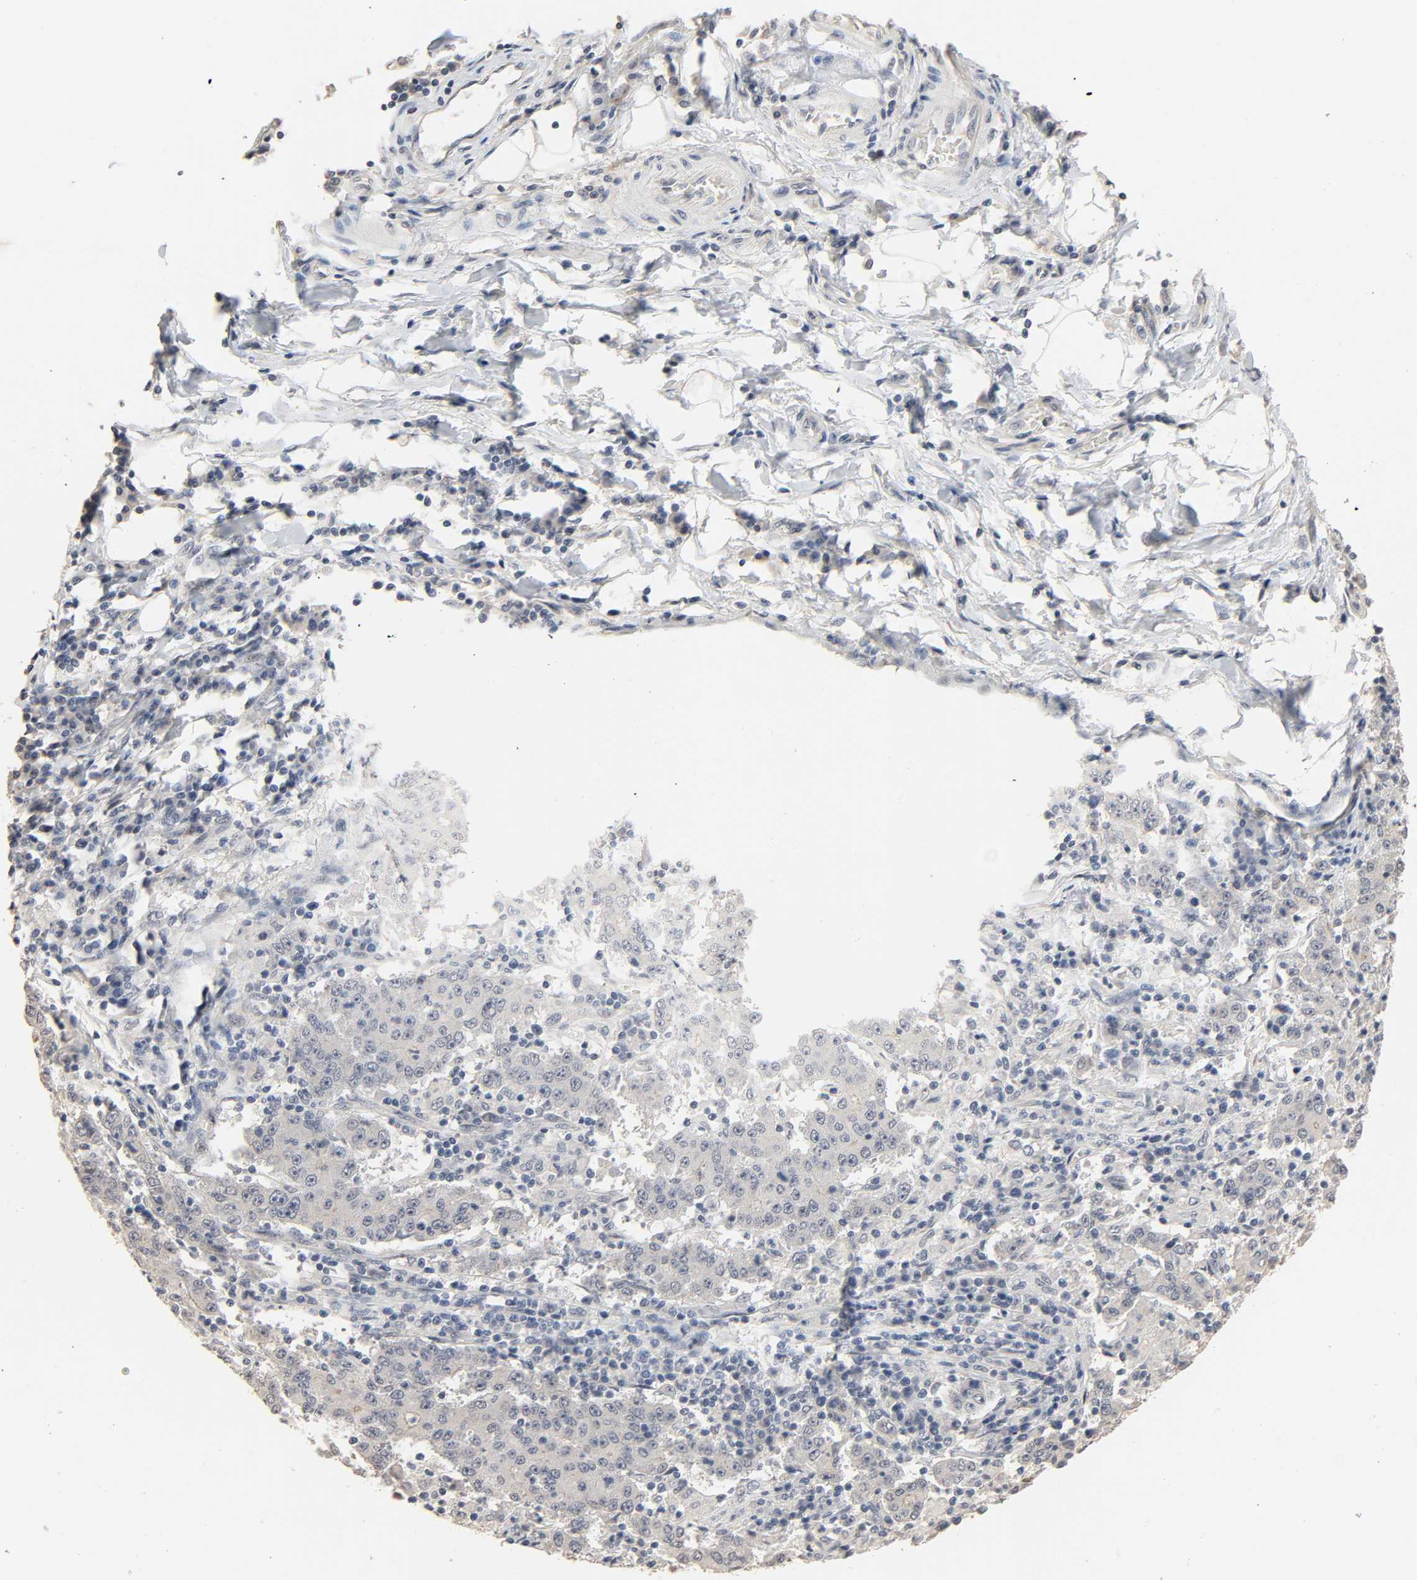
{"staining": {"intensity": "negative", "quantity": "none", "location": "none"}, "tissue": "stomach cancer", "cell_type": "Tumor cells", "image_type": "cancer", "snomed": [{"axis": "morphology", "description": "Normal tissue, NOS"}, {"axis": "morphology", "description": "Adenocarcinoma, NOS"}, {"axis": "topography", "description": "Stomach, upper"}, {"axis": "topography", "description": "Stomach"}], "caption": "Protein analysis of adenocarcinoma (stomach) demonstrates no significant staining in tumor cells.", "gene": "MAGEA8", "patient": {"sex": "male", "age": 59}}